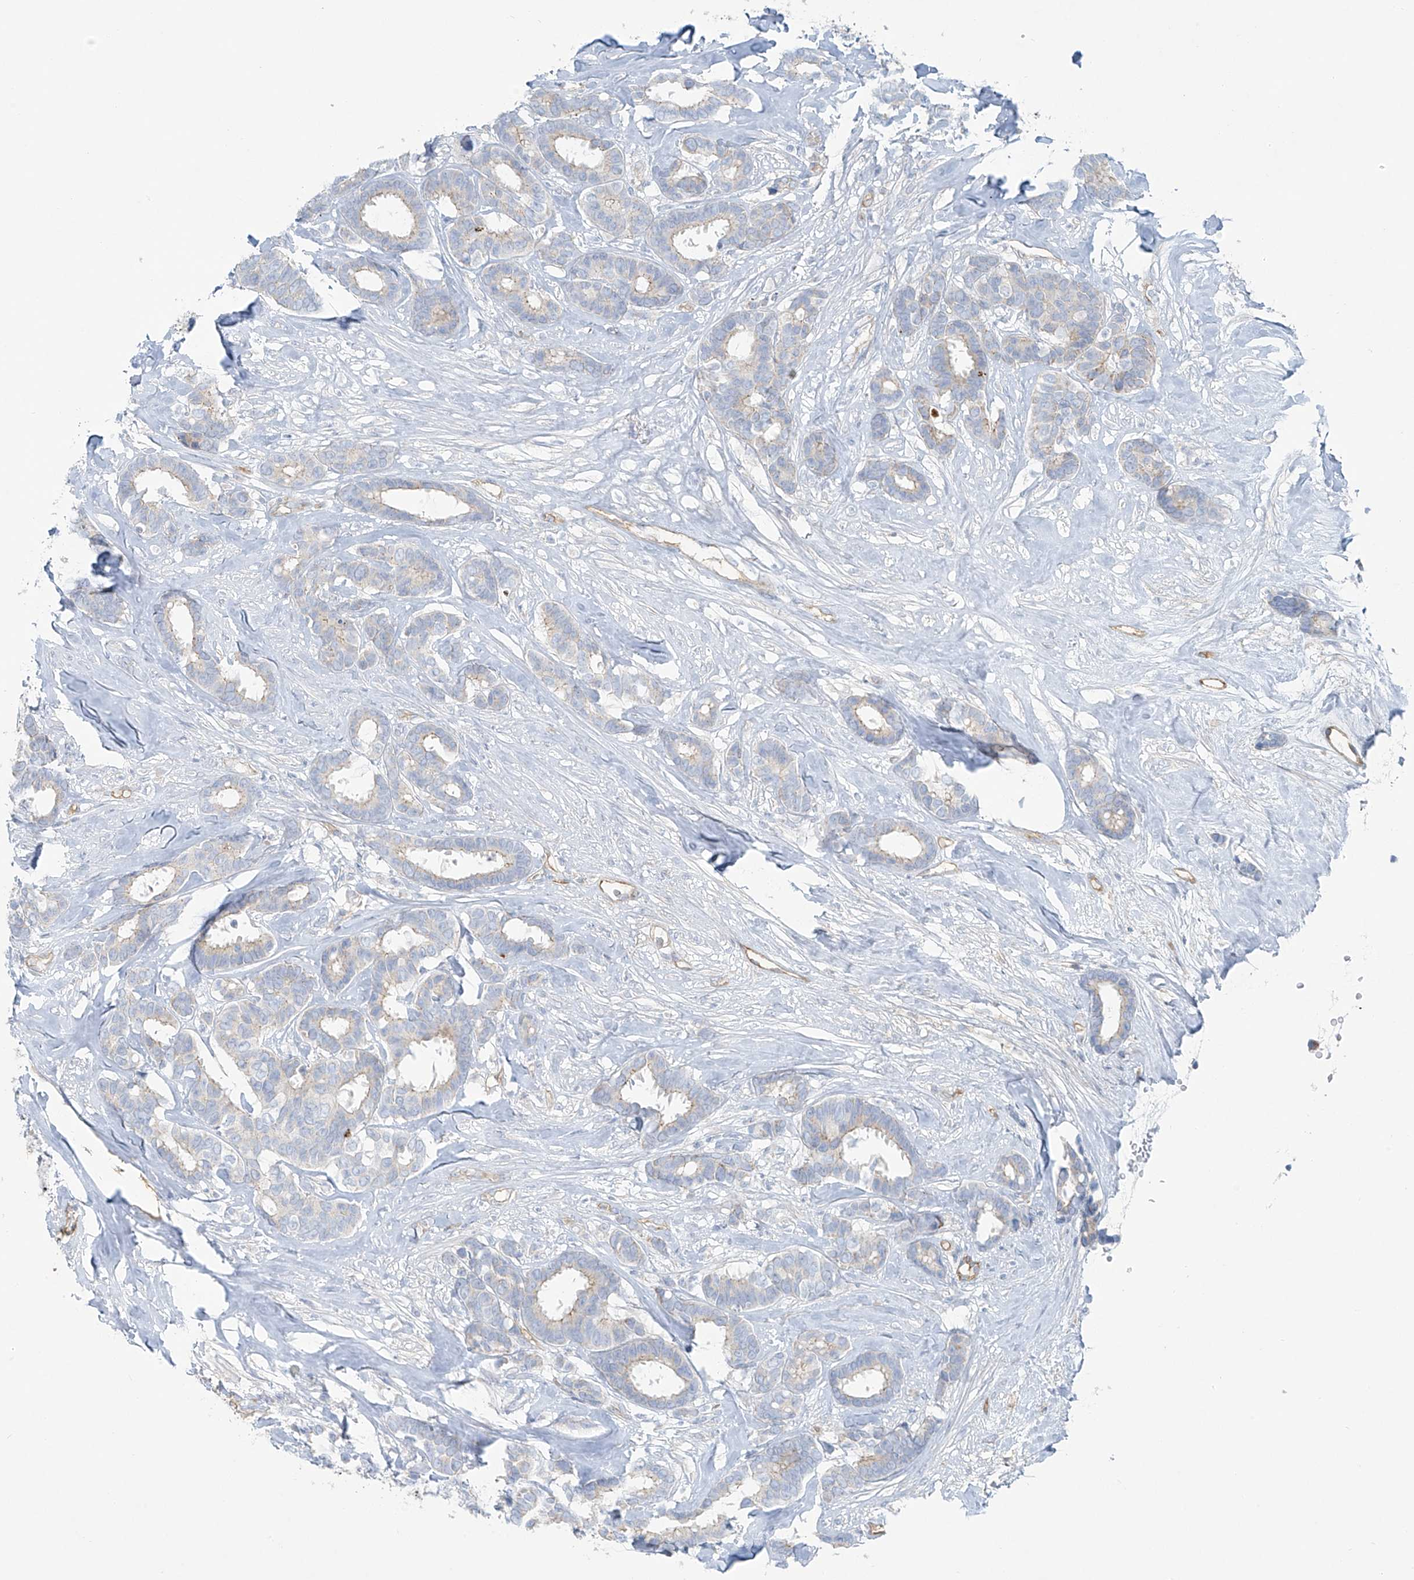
{"staining": {"intensity": "negative", "quantity": "none", "location": "none"}, "tissue": "breast cancer", "cell_type": "Tumor cells", "image_type": "cancer", "snomed": [{"axis": "morphology", "description": "Duct carcinoma"}, {"axis": "topography", "description": "Breast"}], "caption": "Tumor cells show no significant protein staining in invasive ductal carcinoma (breast).", "gene": "VAMP5", "patient": {"sex": "female", "age": 87}}